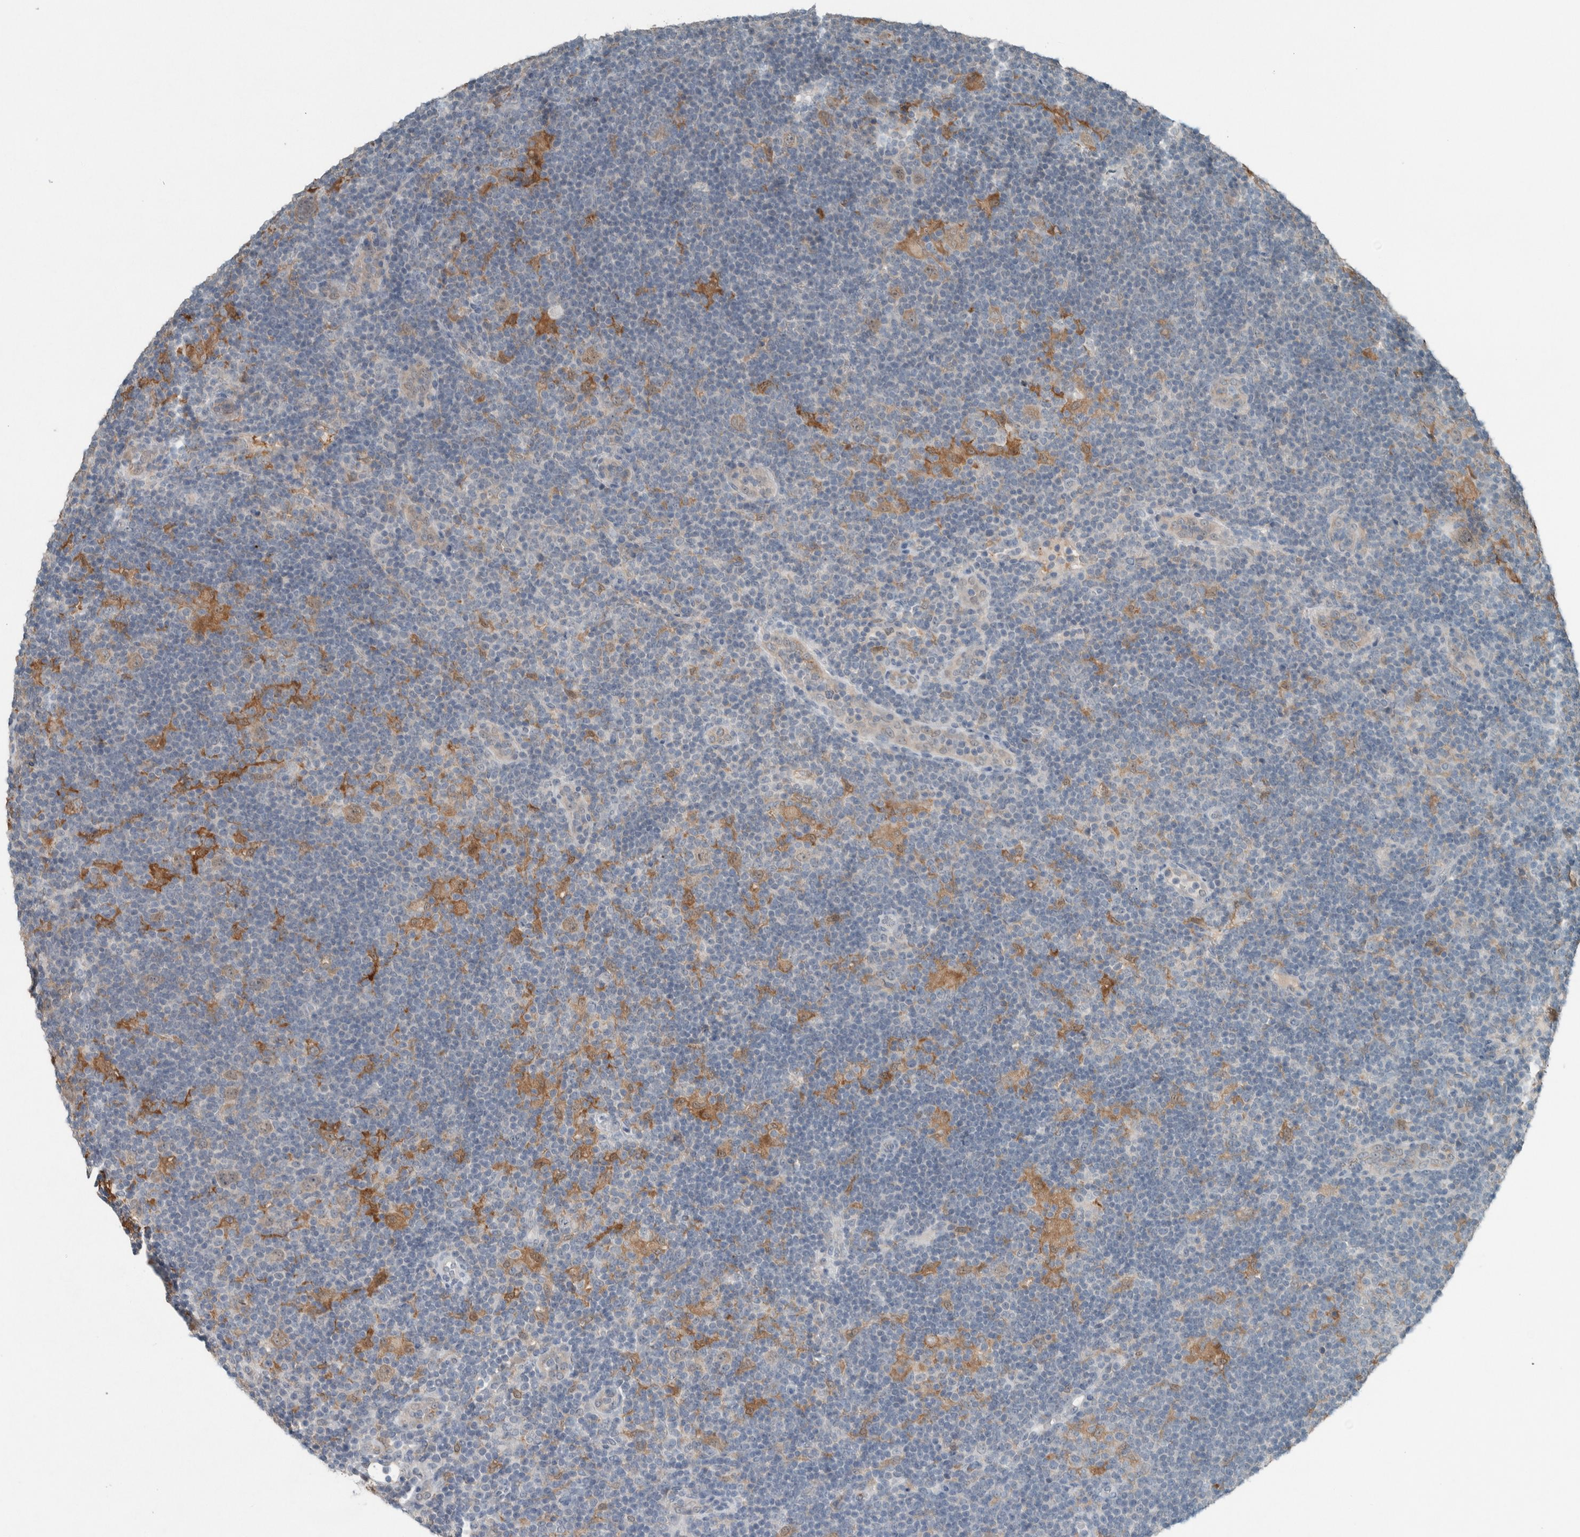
{"staining": {"intensity": "weak", "quantity": "25%-75%", "location": "cytoplasmic/membranous"}, "tissue": "lymphoma", "cell_type": "Tumor cells", "image_type": "cancer", "snomed": [{"axis": "morphology", "description": "Hodgkin's disease, NOS"}, {"axis": "topography", "description": "Lymph node"}], "caption": "DAB (3,3'-diaminobenzidine) immunohistochemical staining of human lymphoma demonstrates weak cytoplasmic/membranous protein staining in about 25%-75% of tumor cells. The protein of interest is shown in brown color, while the nuclei are stained blue.", "gene": "RALGDS", "patient": {"sex": "female", "age": 57}}